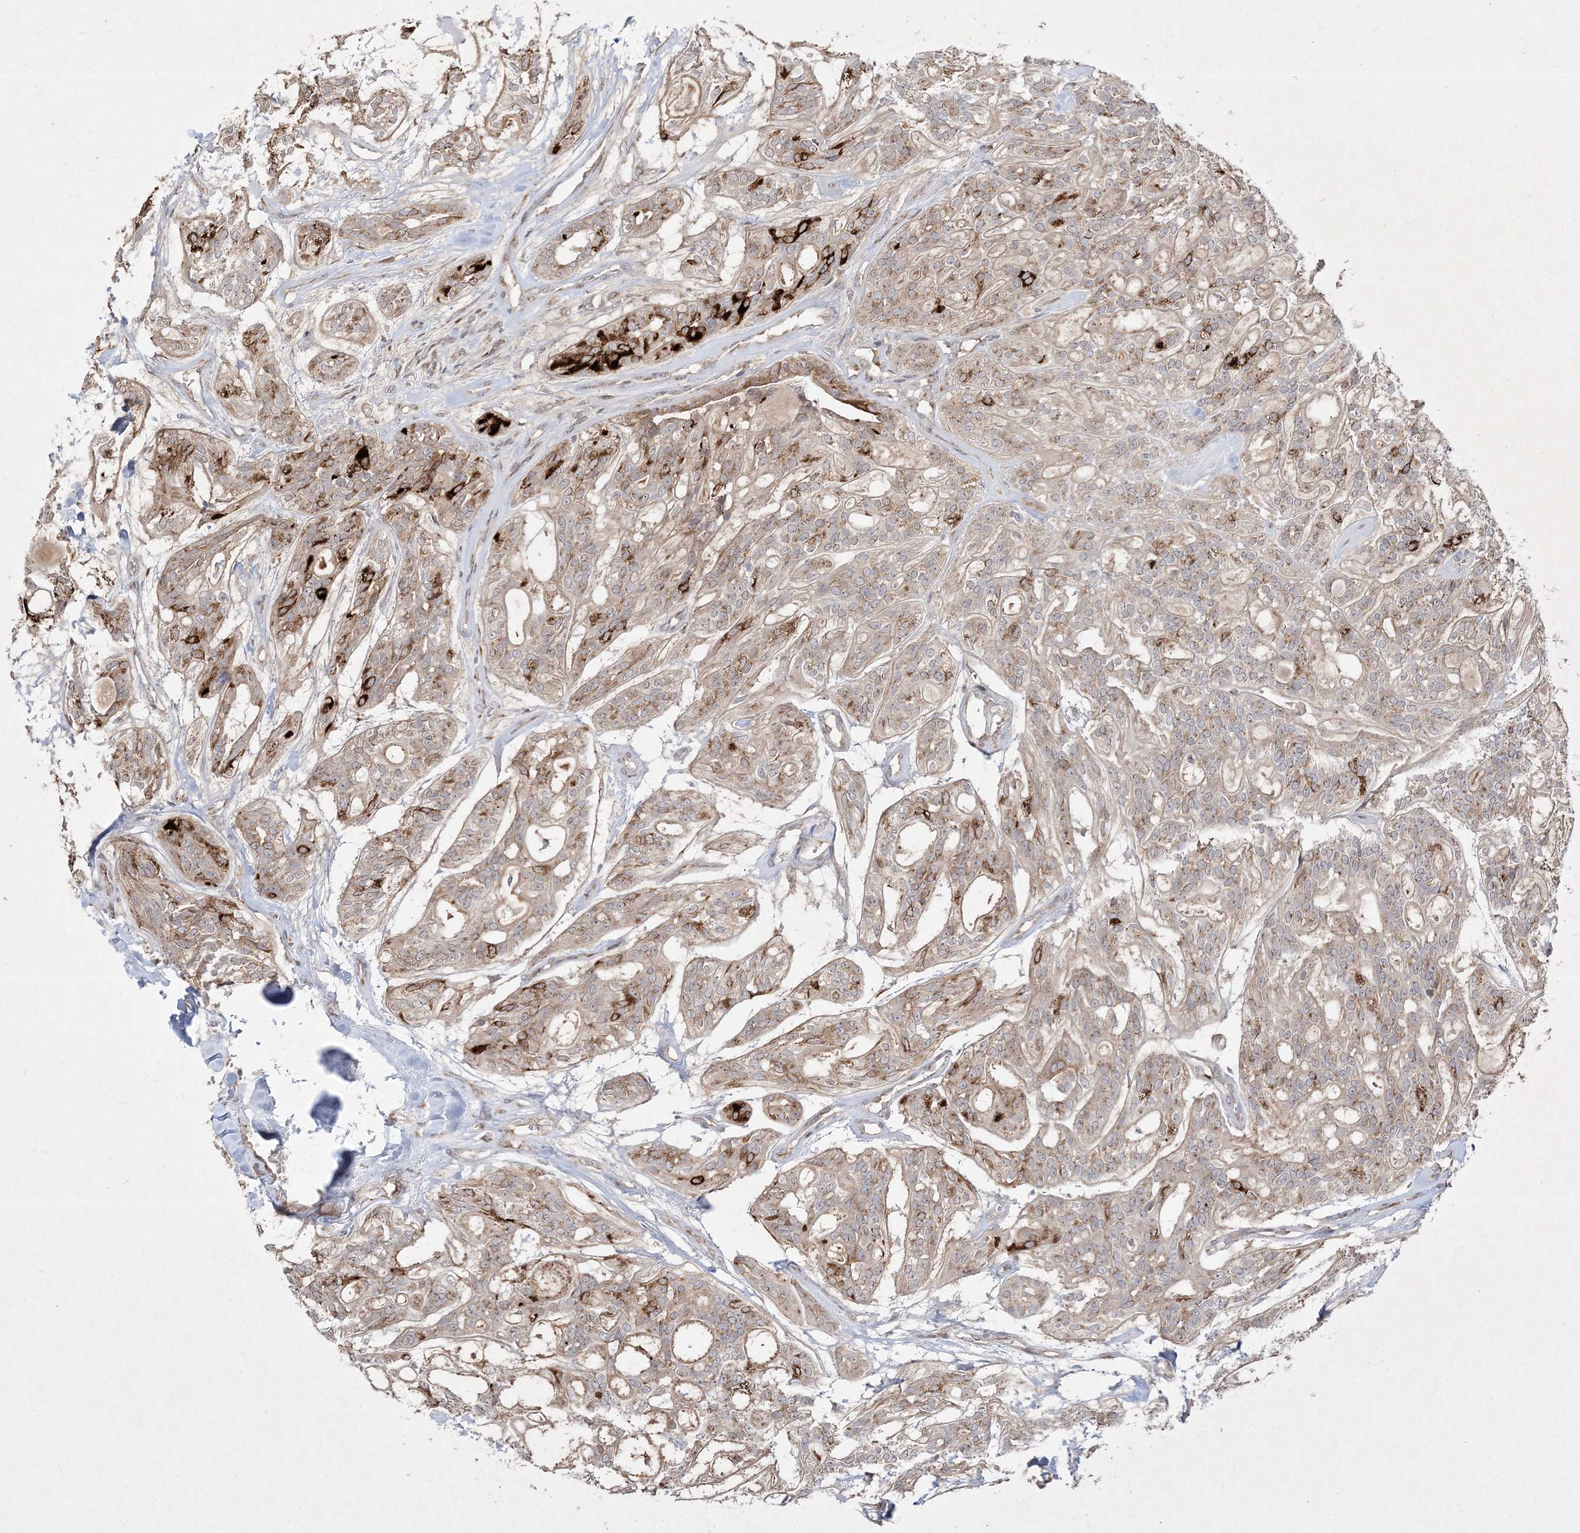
{"staining": {"intensity": "moderate", "quantity": "25%-75%", "location": "cytoplasmic/membranous"}, "tissue": "head and neck cancer", "cell_type": "Tumor cells", "image_type": "cancer", "snomed": [{"axis": "morphology", "description": "Adenocarcinoma, NOS"}, {"axis": "topography", "description": "Head-Neck"}], "caption": "Protein expression analysis of human head and neck adenocarcinoma reveals moderate cytoplasmic/membranous positivity in approximately 25%-75% of tumor cells. (Brightfield microscopy of DAB IHC at high magnification).", "gene": "CLNK", "patient": {"sex": "male", "age": 66}}